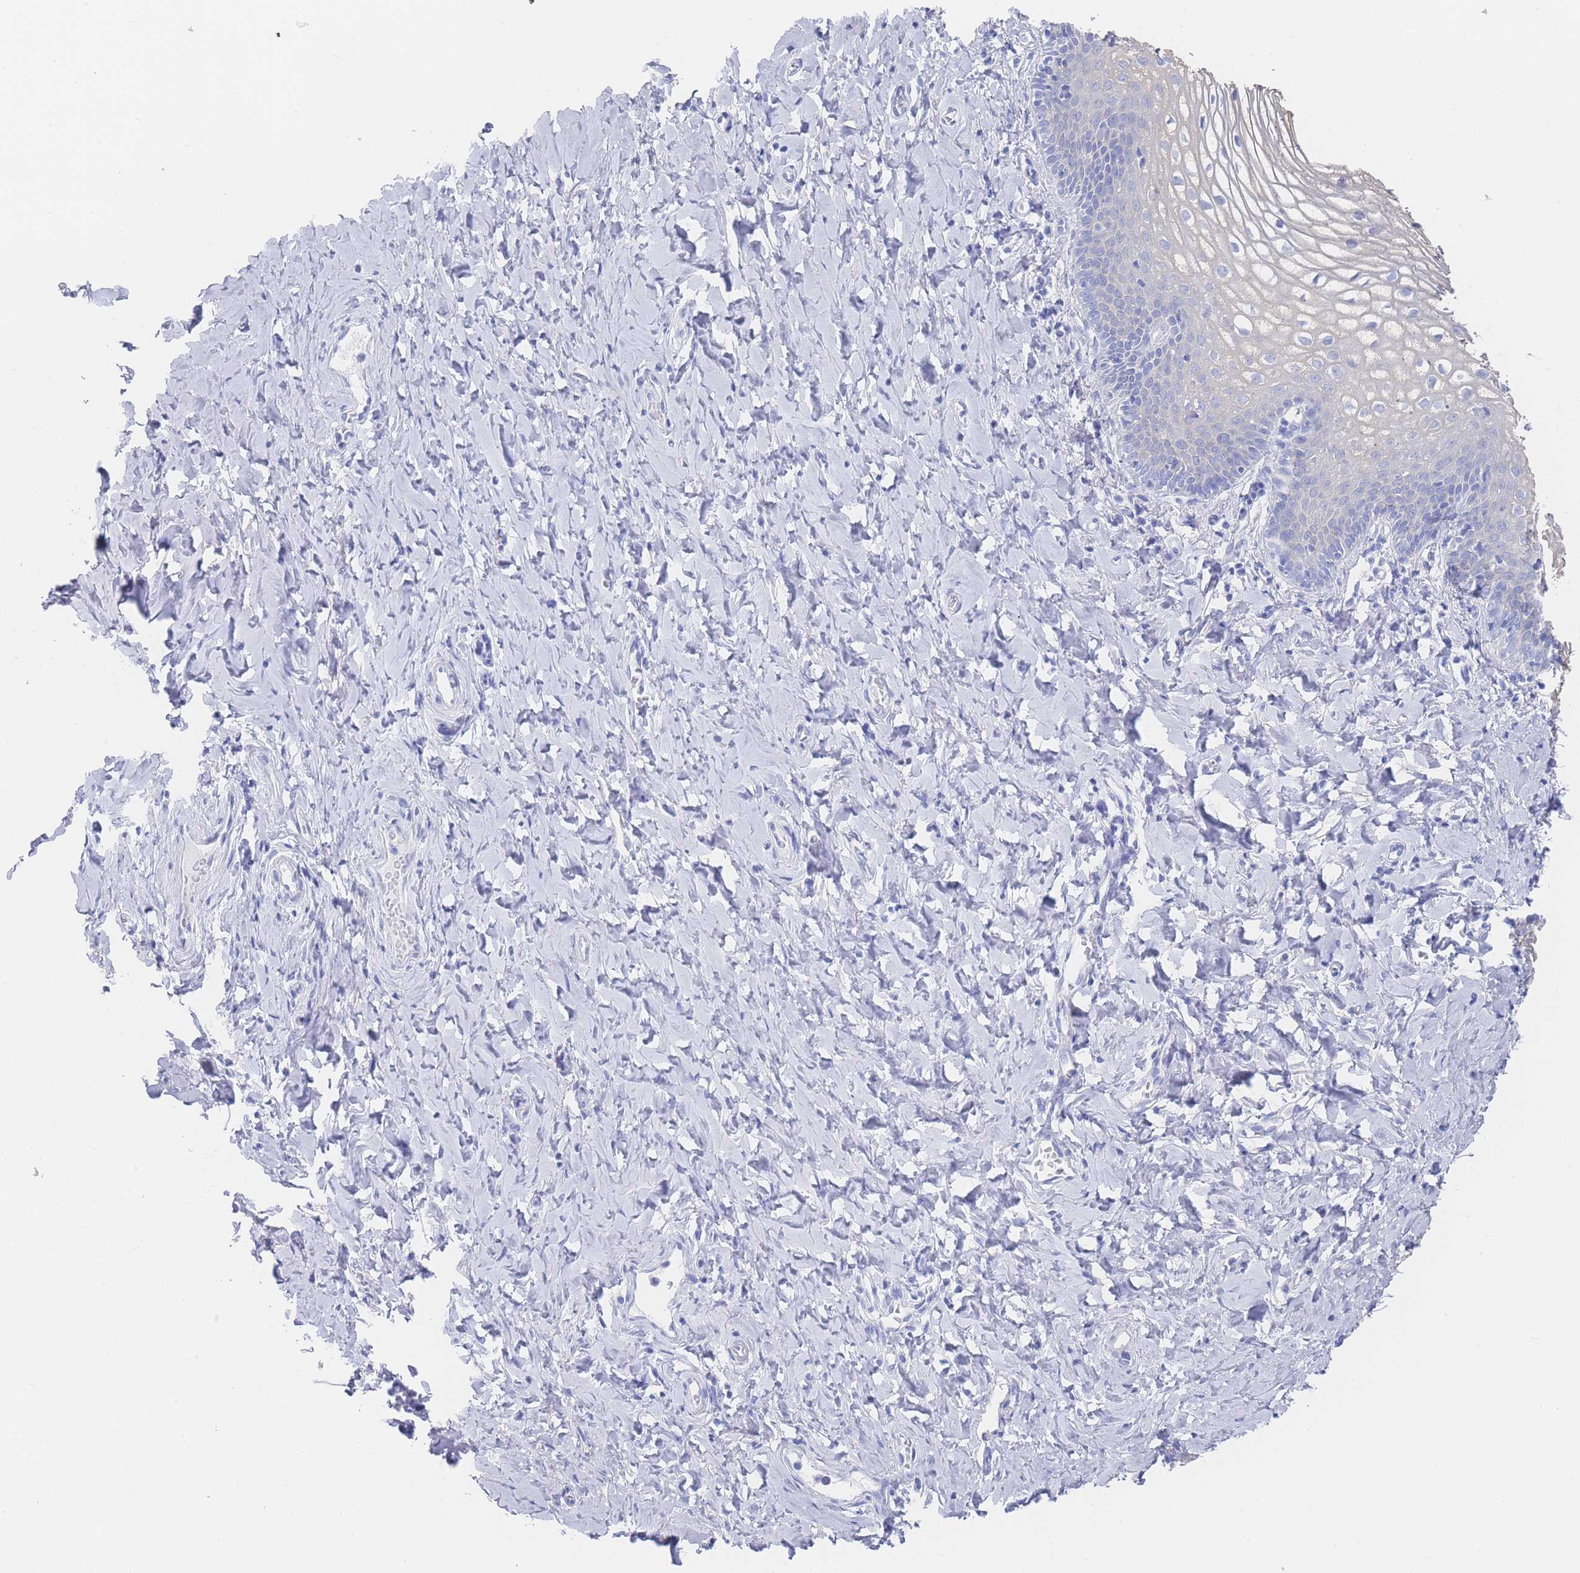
{"staining": {"intensity": "negative", "quantity": "none", "location": "none"}, "tissue": "vagina", "cell_type": "Squamous epithelial cells", "image_type": "normal", "snomed": [{"axis": "morphology", "description": "Normal tissue, NOS"}, {"axis": "topography", "description": "Vagina"}], "caption": "Protein analysis of benign vagina demonstrates no significant positivity in squamous epithelial cells.", "gene": "LRRC37A2", "patient": {"sex": "female", "age": 60}}